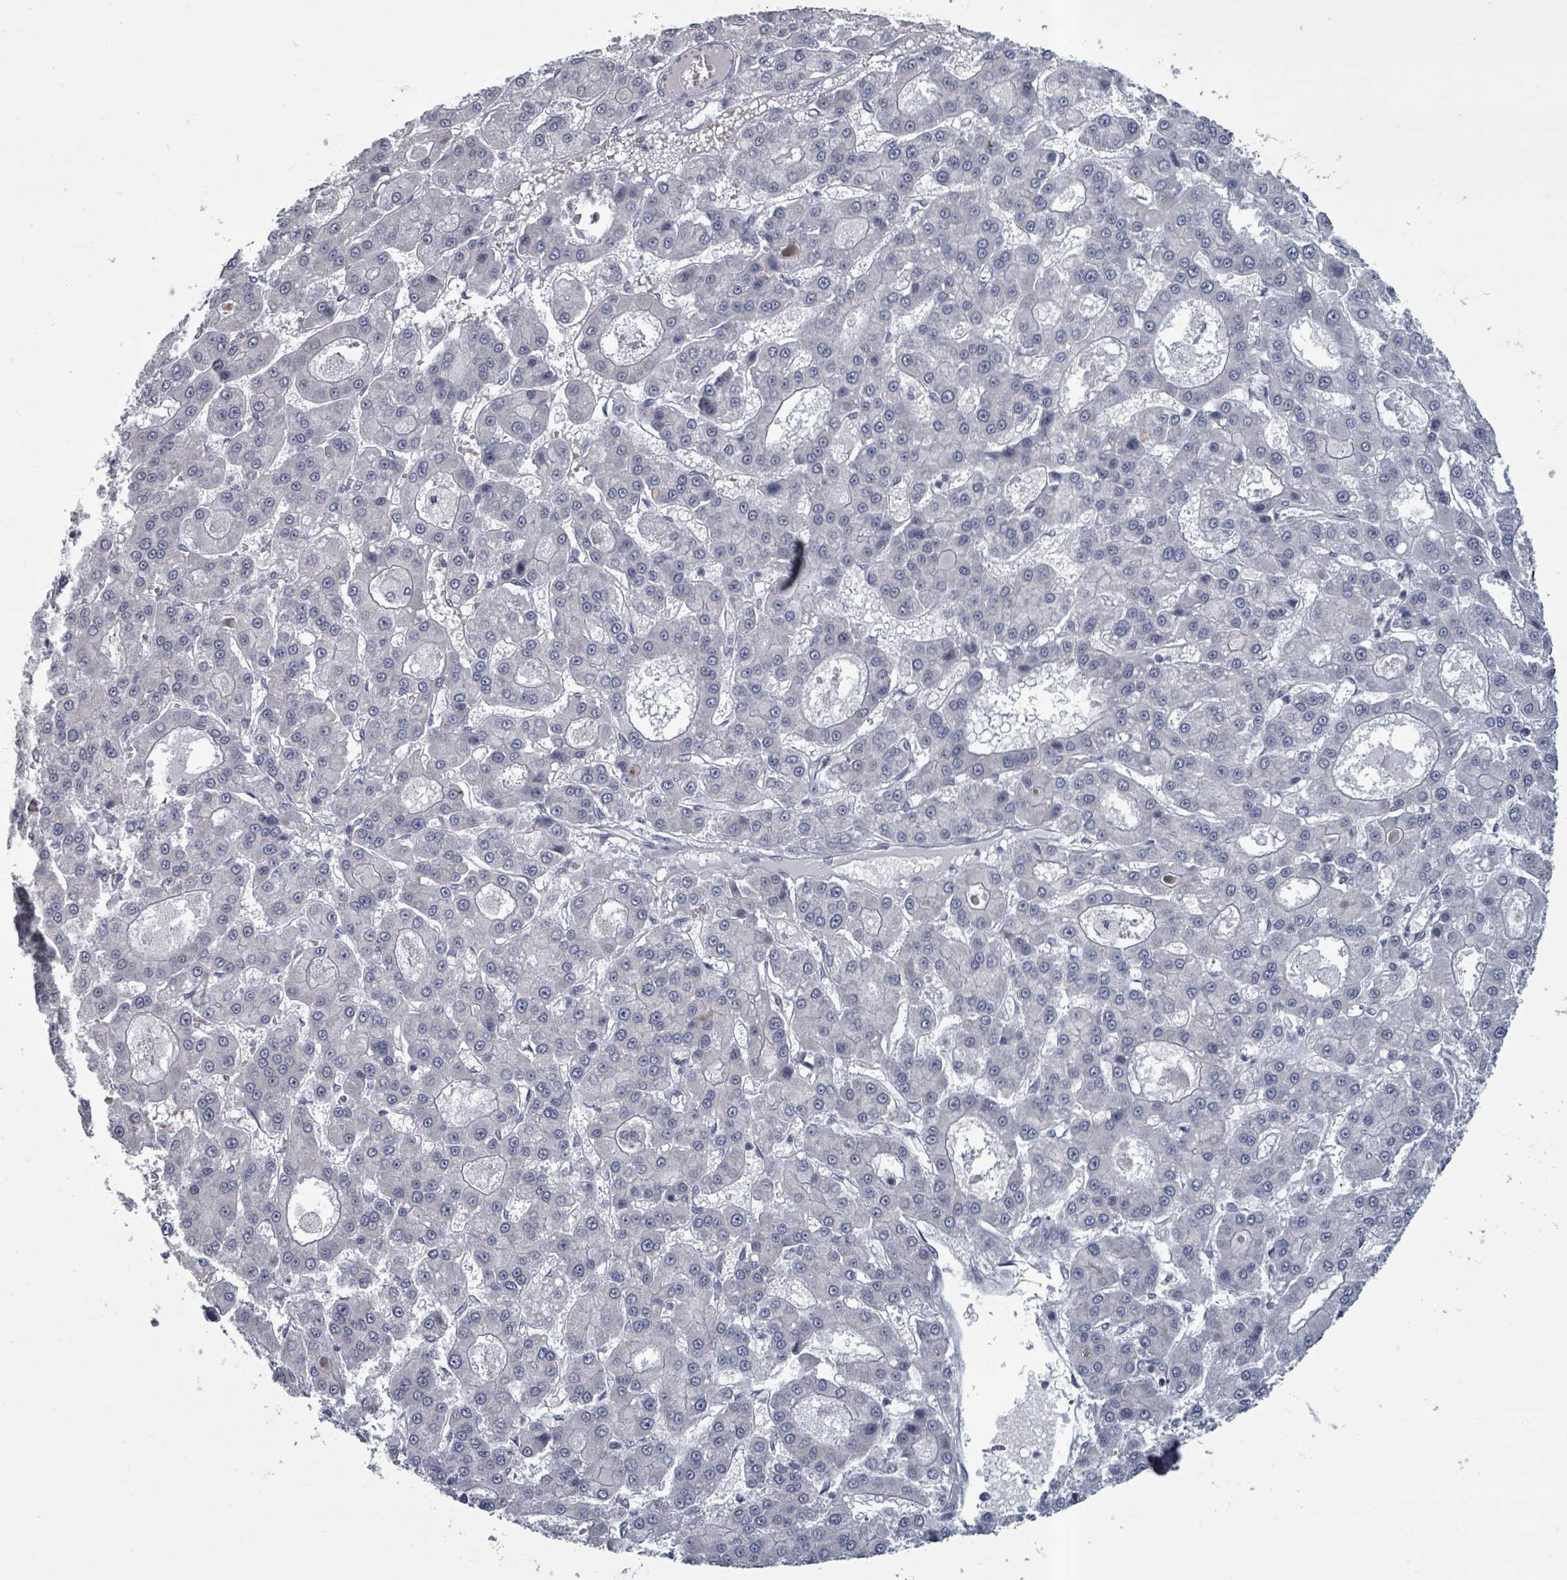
{"staining": {"intensity": "negative", "quantity": "none", "location": "none"}, "tissue": "liver cancer", "cell_type": "Tumor cells", "image_type": "cancer", "snomed": [{"axis": "morphology", "description": "Carcinoma, Hepatocellular, NOS"}, {"axis": "topography", "description": "Liver"}], "caption": "An immunohistochemistry photomicrograph of liver cancer is shown. There is no staining in tumor cells of liver cancer.", "gene": "PTPN20", "patient": {"sex": "male", "age": 70}}